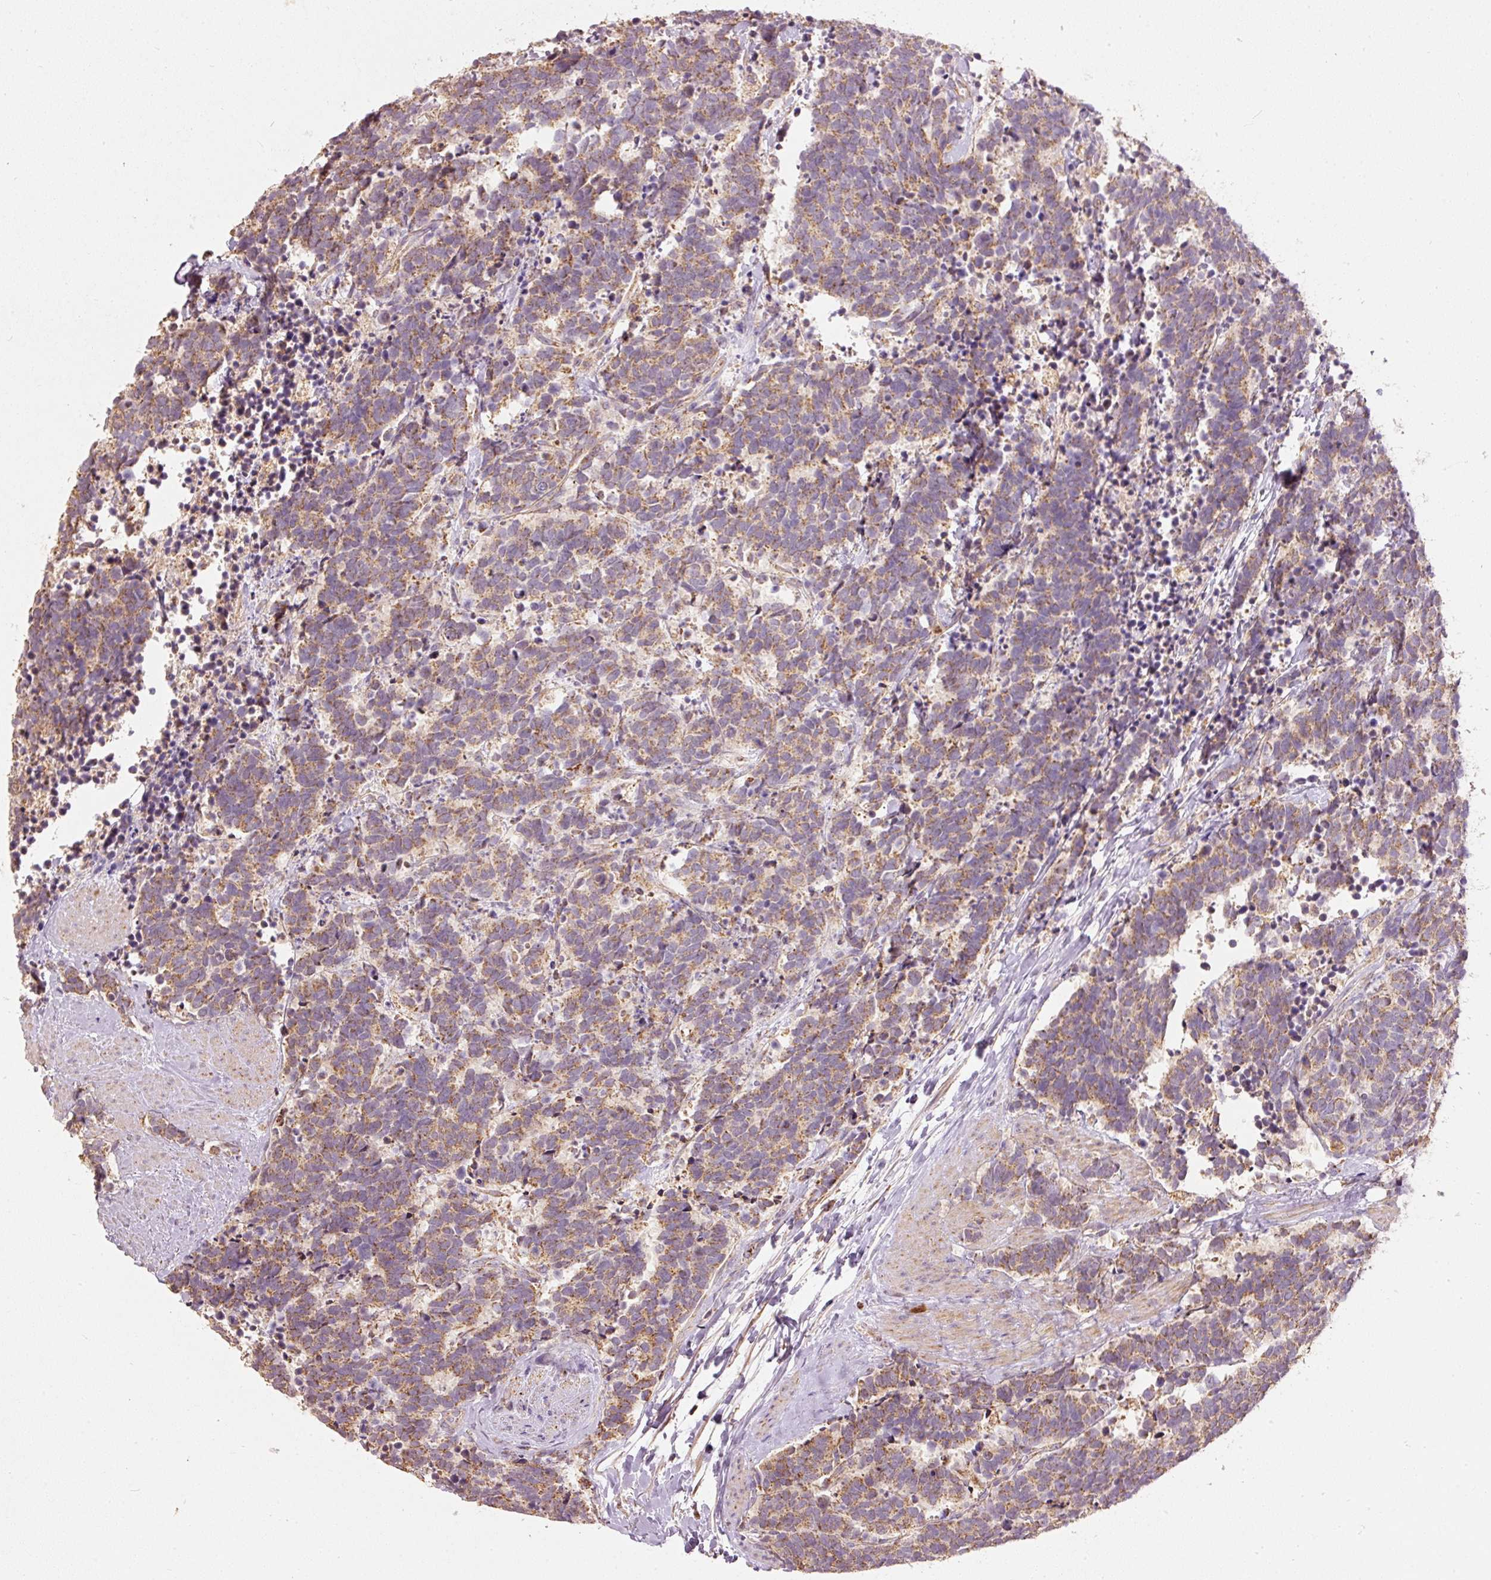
{"staining": {"intensity": "moderate", "quantity": ">75%", "location": "cytoplasmic/membranous"}, "tissue": "carcinoid", "cell_type": "Tumor cells", "image_type": "cancer", "snomed": [{"axis": "morphology", "description": "Carcinoma, NOS"}, {"axis": "morphology", "description": "Carcinoid, malignant, NOS"}, {"axis": "topography", "description": "Prostate"}], "caption": "The micrograph reveals a brown stain indicating the presence of a protein in the cytoplasmic/membranous of tumor cells in carcinoma. The staining was performed using DAB (3,3'-diaminobenzidine), with brown indicating positive protein expression. Nuclei are stained blue with hematoxylin.", "gene": "PSENEN", "patient": {"sex": "male", "age": 57}}